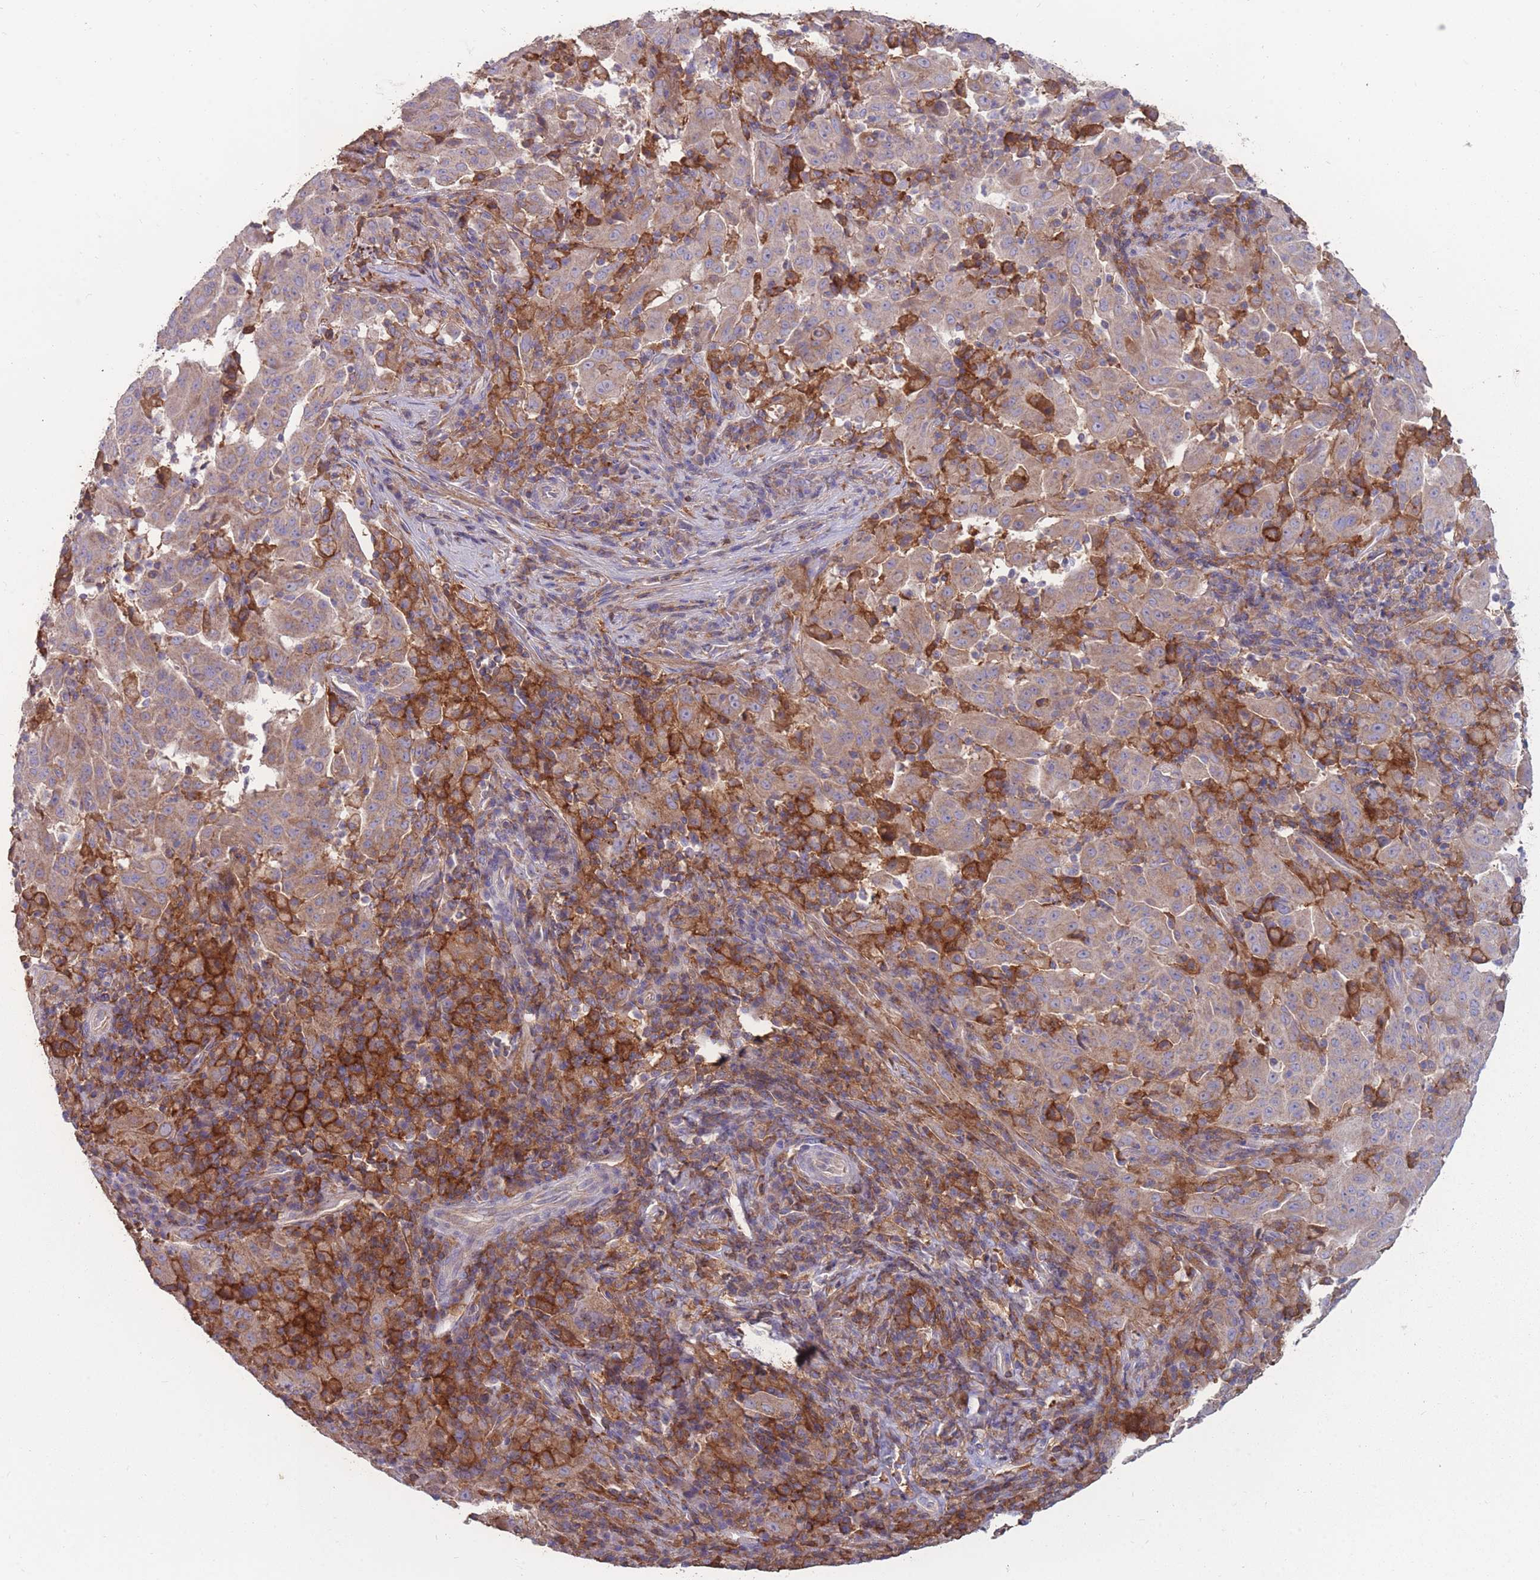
{"staining": {"intensity": "moderate", "quantity": ">75%", "location": "cytoplasmic/membranous"}, "tissue": "pancreatic cancer", "cell_type": "Tumor cells", "image_type": "cancer", "snomed": [{"axis": "morphology", "description": "Adenocarcinoma, NOS"}, {"axis": "topography", "description": "Pancreas"}], "caption": "Human pancreatic cancer stained for a protein (brown) exhibits moderate cytoplasmic/membranous positive staining in approximately >75% of tumor cells.", "gene": "CD33", "patient": {"sex": "male", "age": 63}}